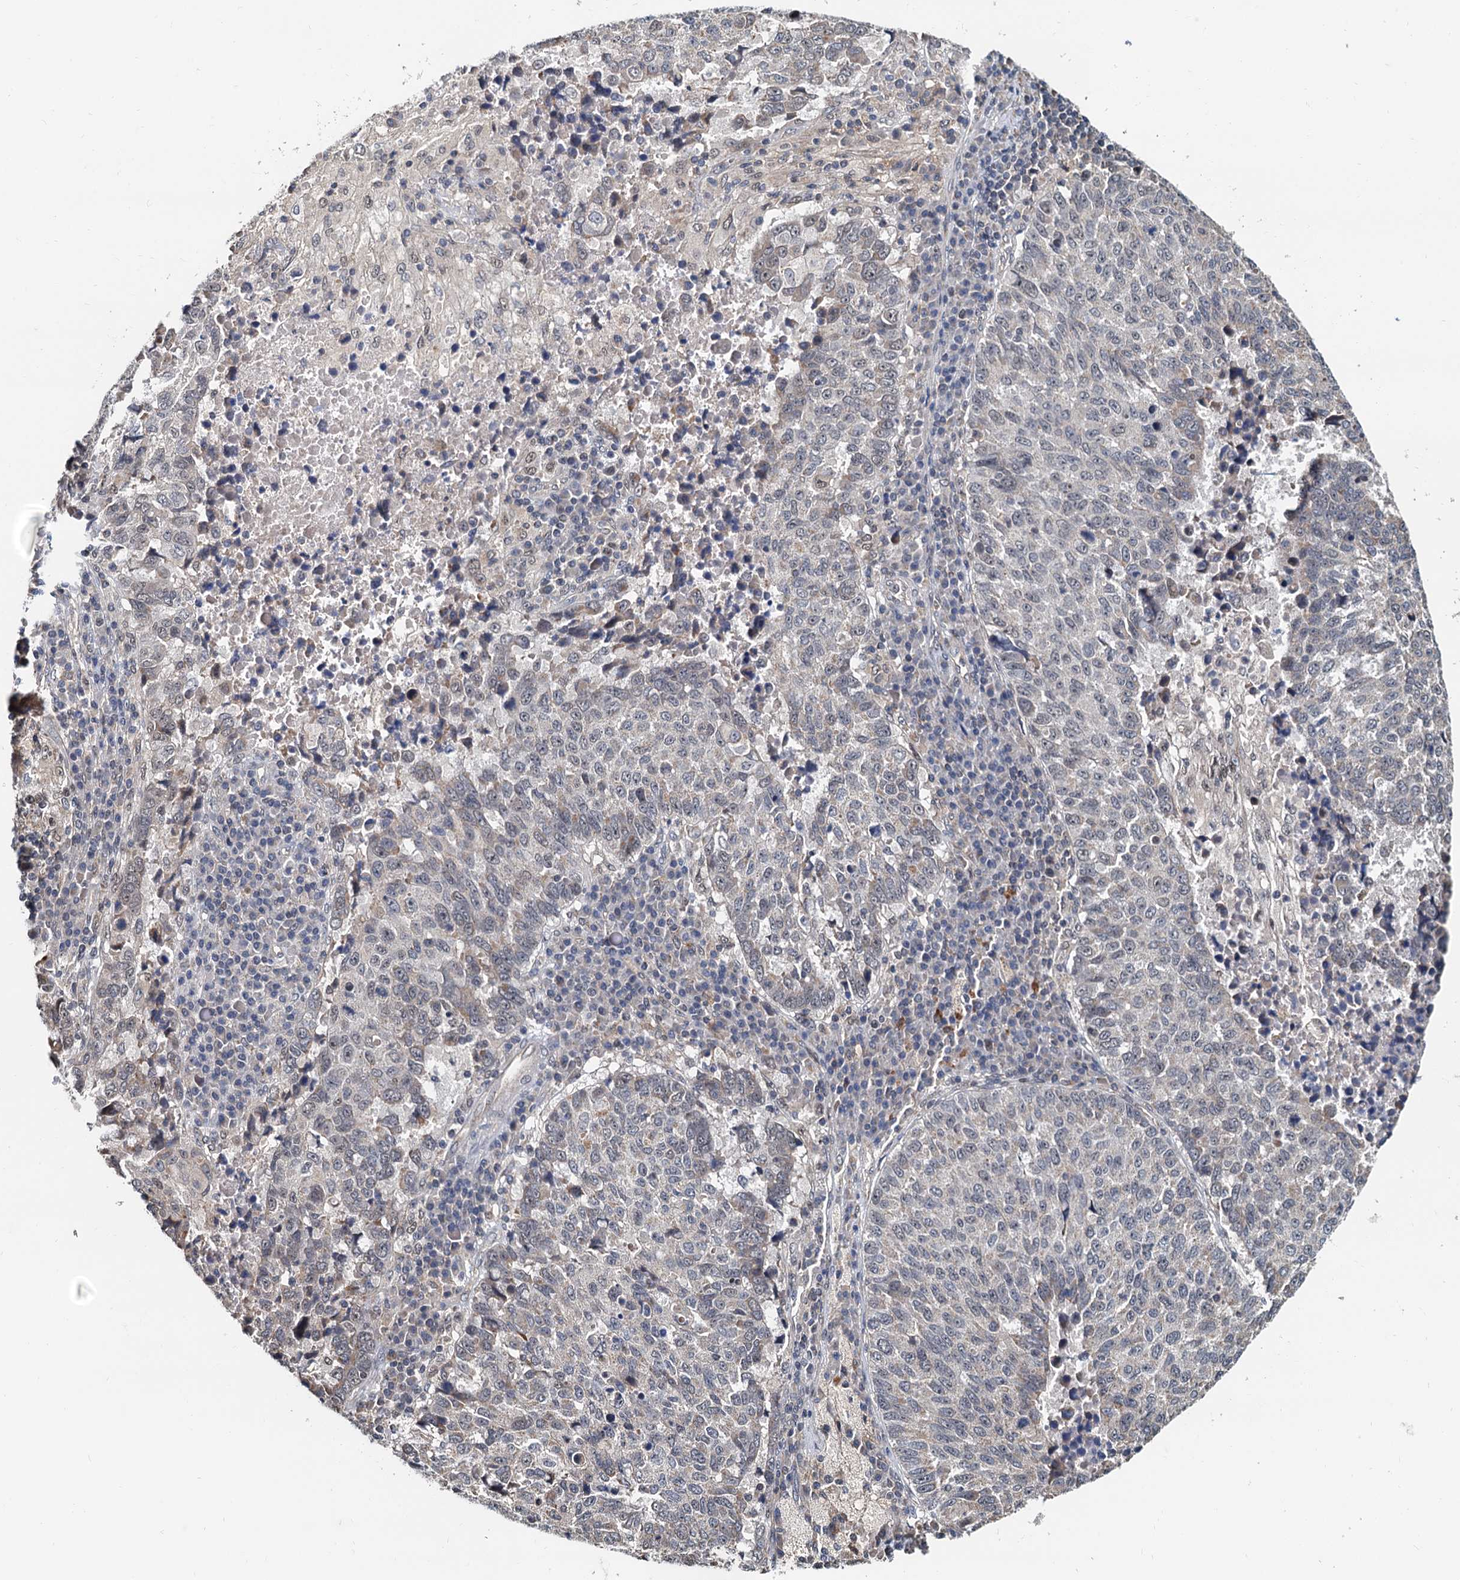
{"staining": {"intensity": "weak", "quantity": "25%-75%", "location": "cytoplasmic/membranous,nuclear"}, "tissue": "lung cancer", "cell_type": "Tumor cells", "image_type": "cancer", "snomed": [{"axis": "morphology", "description": "Squamous cell carcinoma, NOS"}, {"axis": "topography", "description": "Lung"}], "caption": "Protein analysis of squamous cell carcinoma (lung) tissue shows weak cytoplasmic/membranous and nuclear staining in about 25%-75% of tumor cells.", "gene": "MCMBP", "patient": {"sex": "male", "age": 73}}